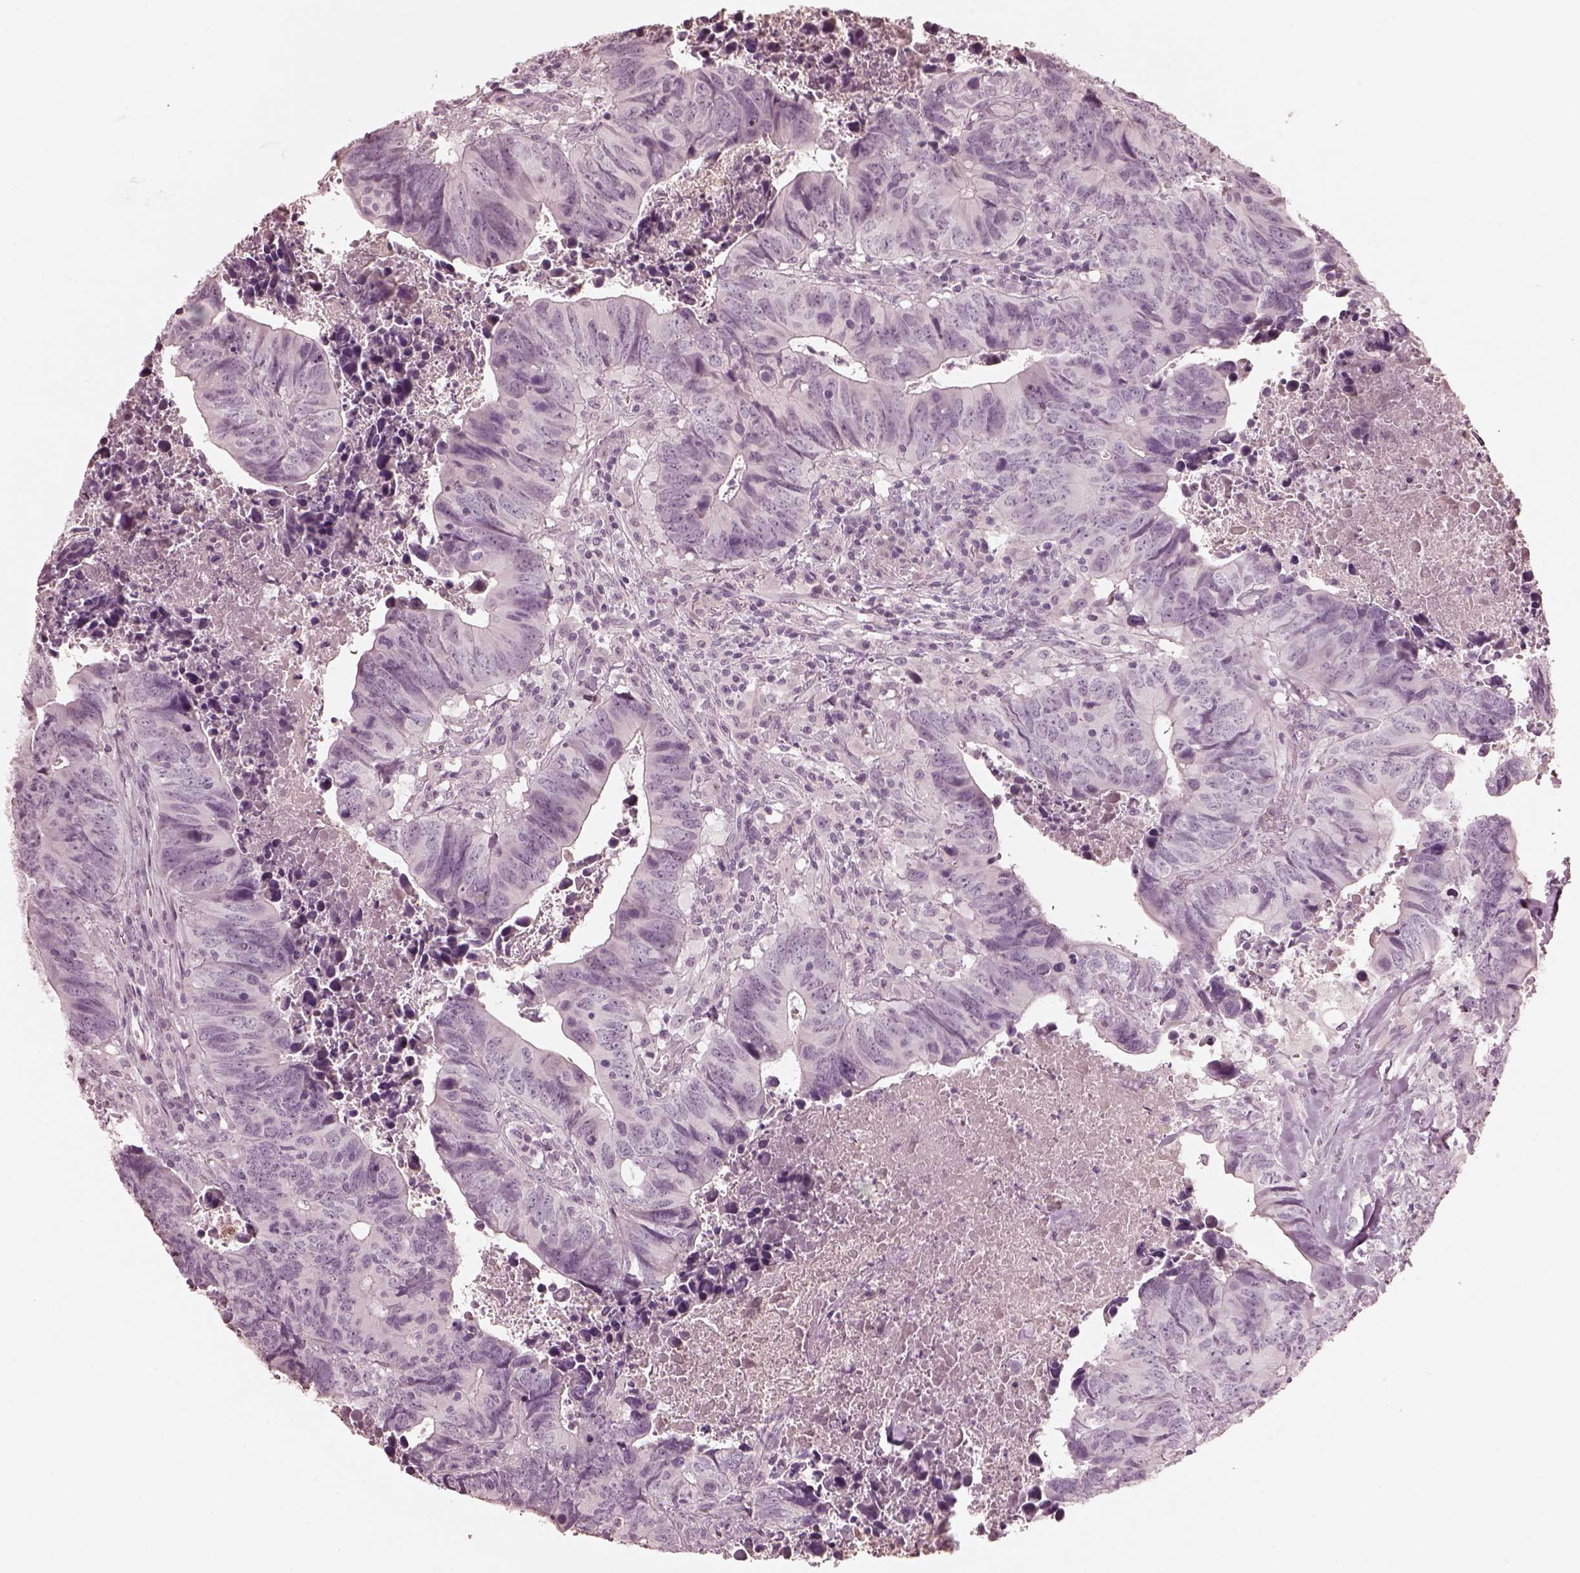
{"staining": {"intensity": "negative", "quantity": "none", "location": "none"}, "tissue": "colorectal cancer", "cell_type": "Tumor cells", "image_type": "cancer", "snomed": [{"axis": "morphology", "description": "Adenocarcinoma, NOS"}, {"axis": "topography", "description": "Colon"}], "caption": "IHC of human colorectal cancer shows no staining in tumor cells.", "gene": "OPTC", "patient": {"sex": "female", "age": 82}}